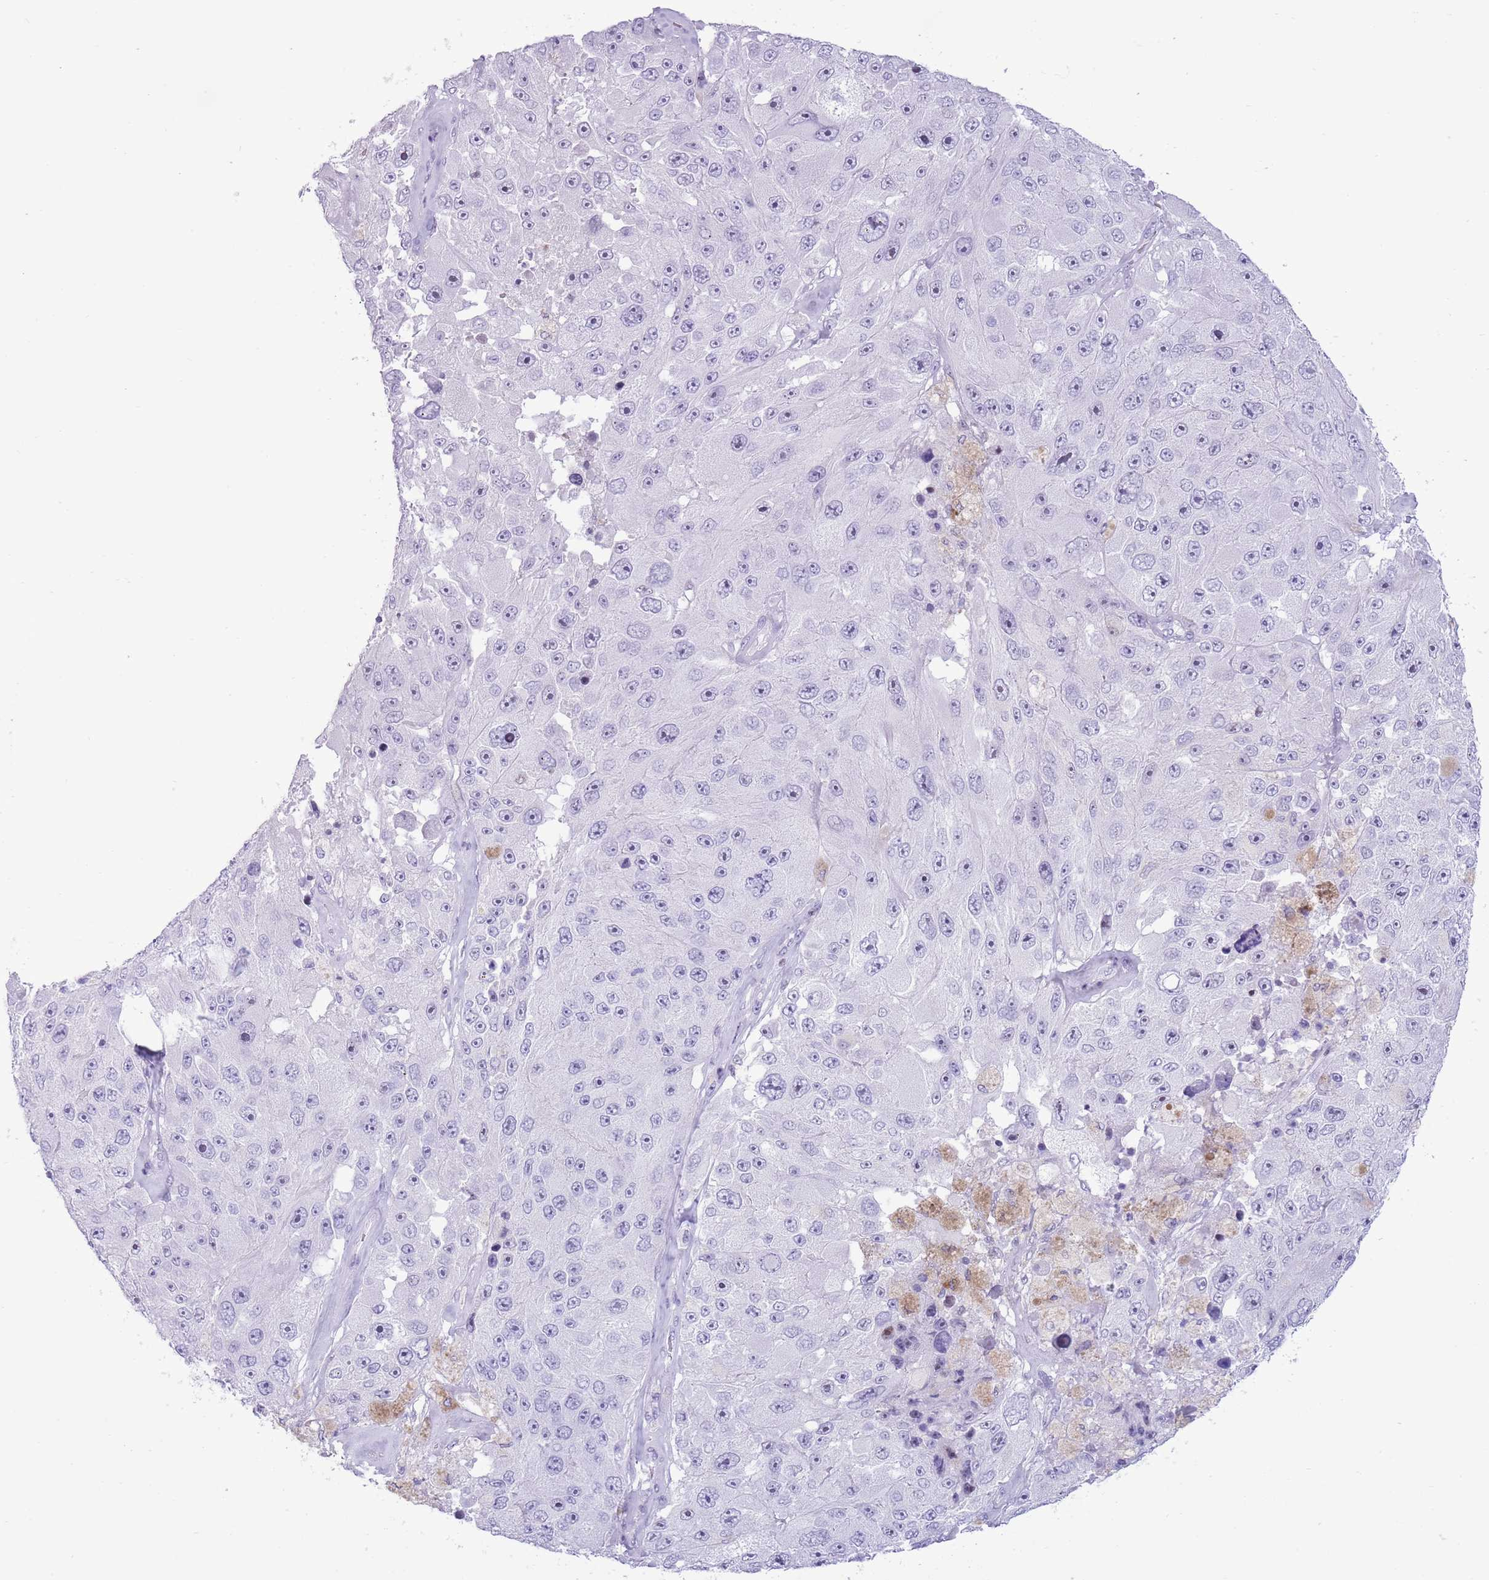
{"staining": {"intensity": "negative", "quantity": "none", "location": "none"}, "tissue": "melanoma", "cell_type": "Tumor cells", "image_type": "cancer", "snomed": [{"axis": "morphology", "description": "Malignant melanoma, Metastatic site"}, {"axis": "topography", "description": "Lymph node"}], "caption": "High power microscopy micrograph of an immunohistochemistry (IHC) micrograph of melanoma, revealing no significant positivity in tumor cells.", "gene": "BCL11B", "patient": {"sex": "male", "age": 62}}